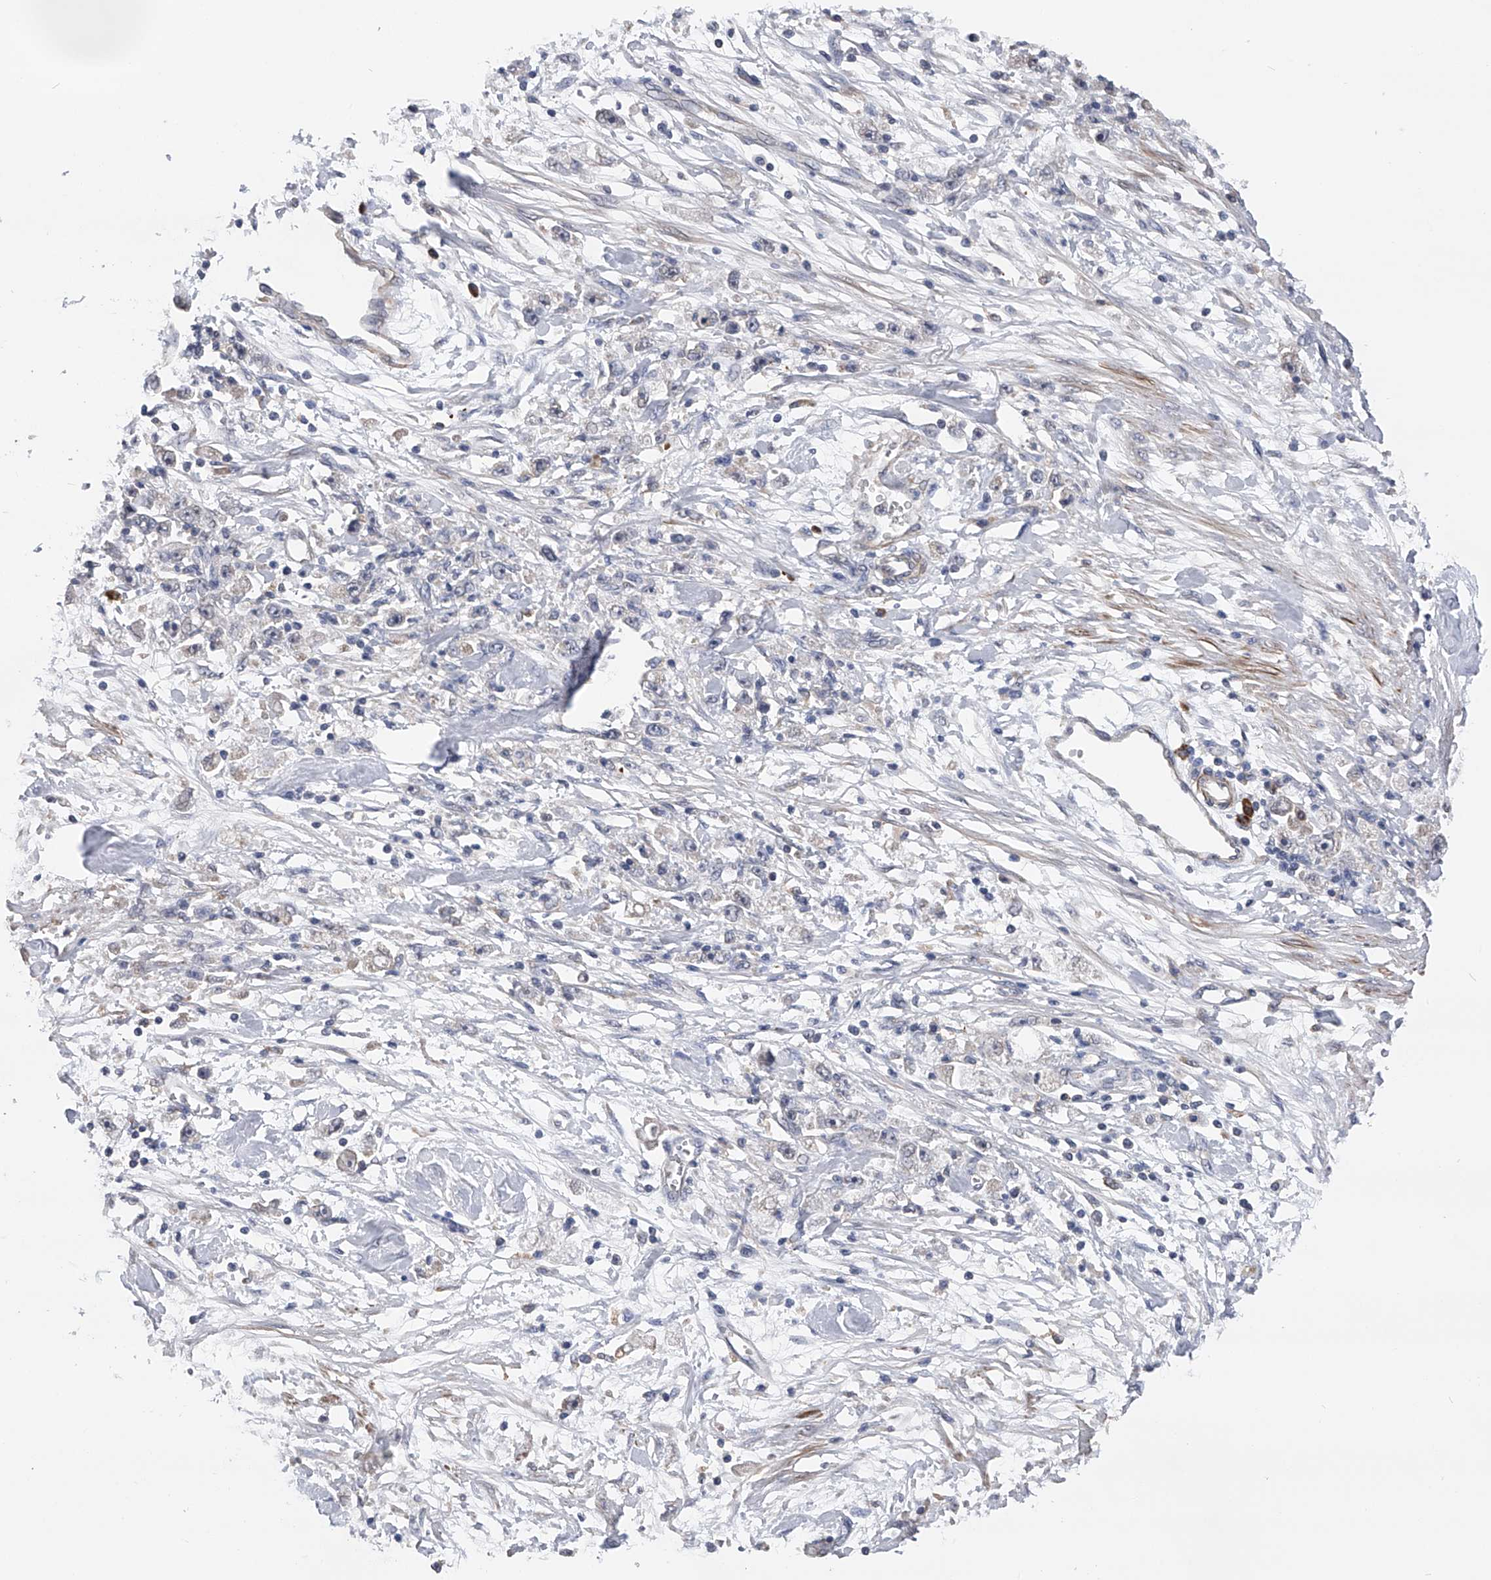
{"staining": {"intensity": "negative", "quantity": "none", "location": "none"}, "tissue": "stomach cancer", "cell_type": "Tumor cells", "image_type": "cancer", "snomed": [{"axis": "morphology", "description": "Adenocarcinoma, NOS"}, {"axis": "topography", "description": "Stomach"}], "caption": "Immunohistochemistry (IHC) micrograph of neoplastic tissue: stomach adenocarcinoma stained with DAB (3,3'-diaminobenzidine) reveals no significant protein positivity in tumor cells.", "gene": "SPOCK1", "patient": {"sex": "female", "age": 59}}